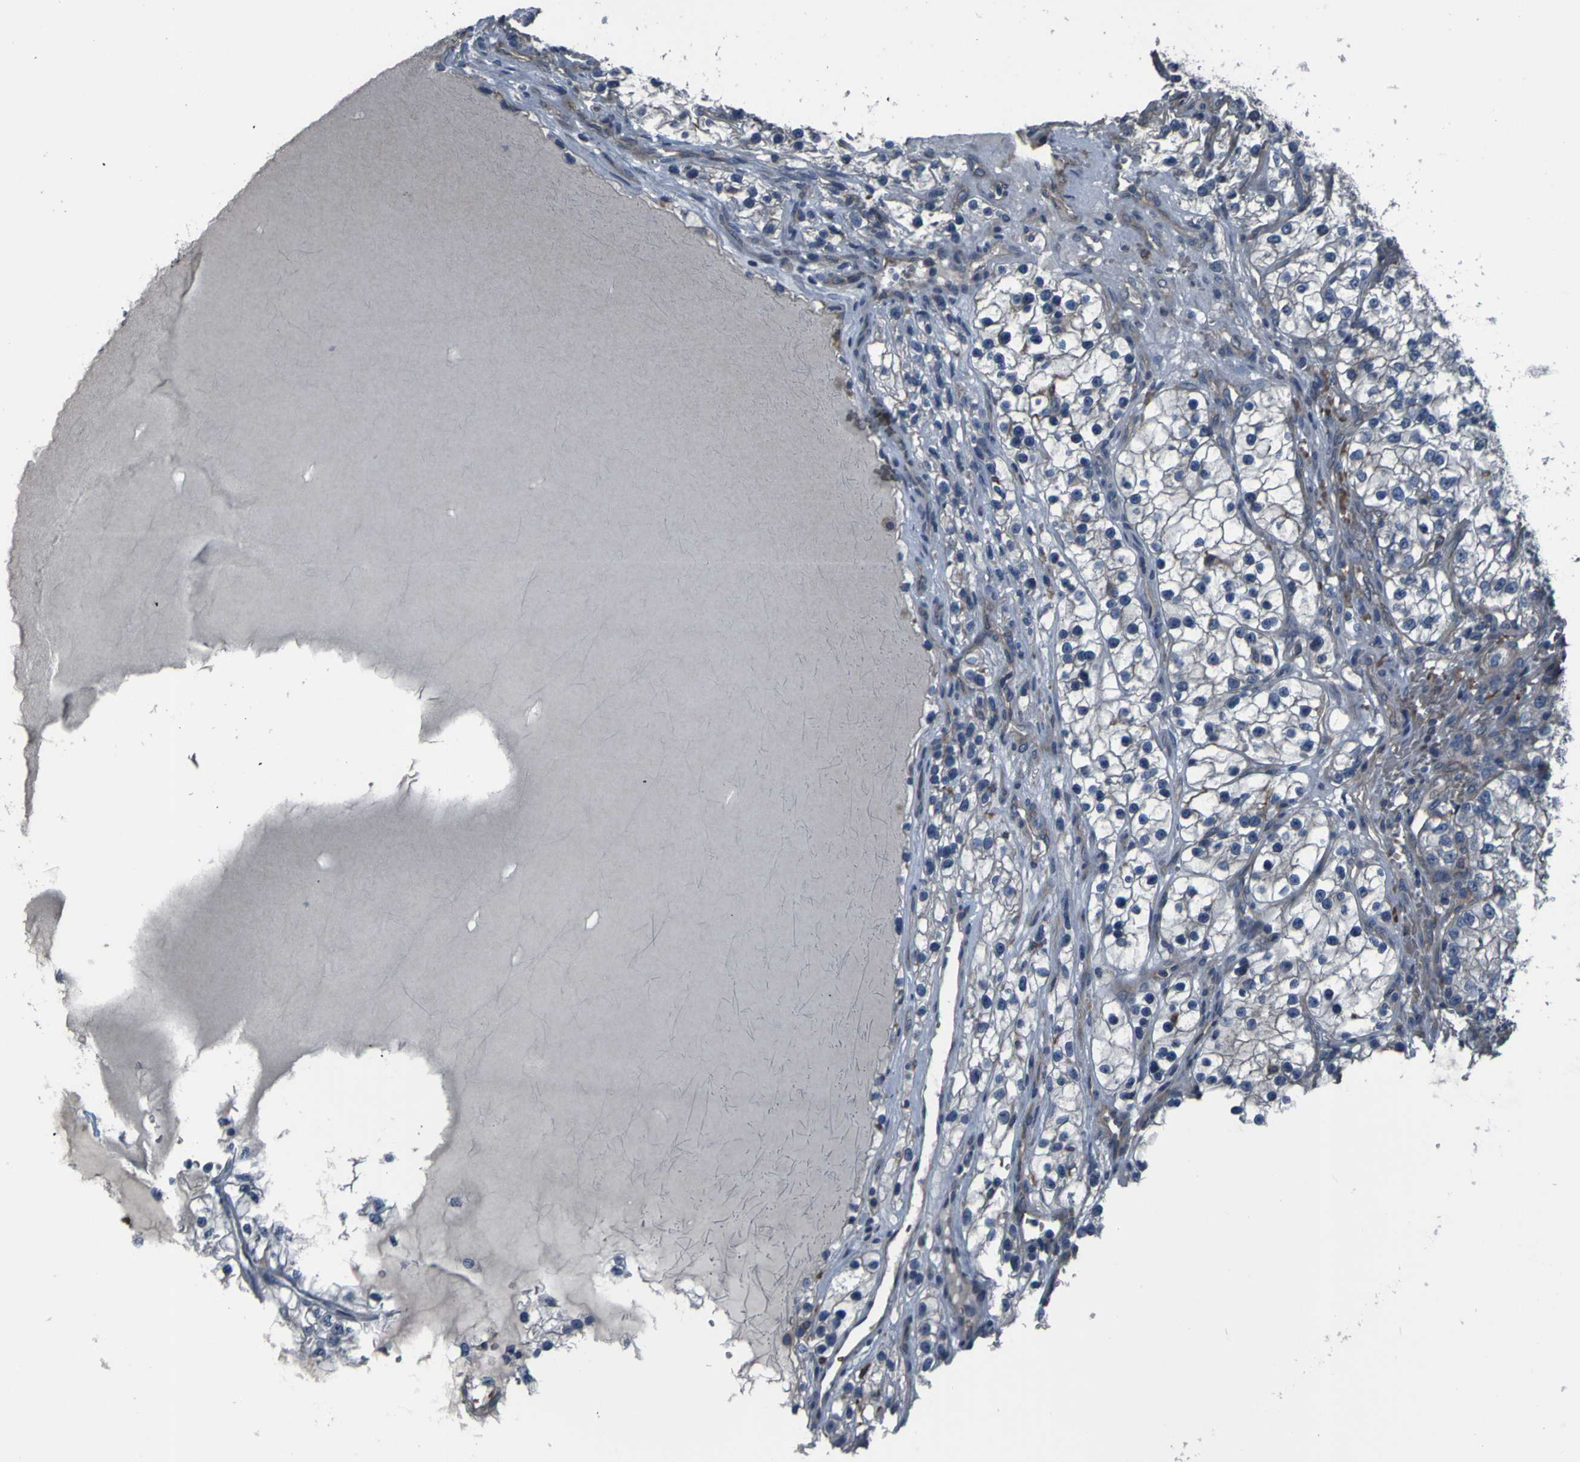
{"staining": {"intensity": "negative", "quantity": "none", "location": "none"}, "tissue": "renal cancer", "cell_type": "Tumor cells", "image_type": "cancer", "snomed": [{"axis": "morphology", "description": "Adenocarcinoma, NOS"}, {"axis": "topography", "description": "Kidney"}], "caption": "This is an immunohistochemistry (IHC) photomicrograph of adenocarcinoma (renal). There is no staining in tumor cells.", "gene": "GRAMD1A", "patient": {"sex": "female", "age": 57}}